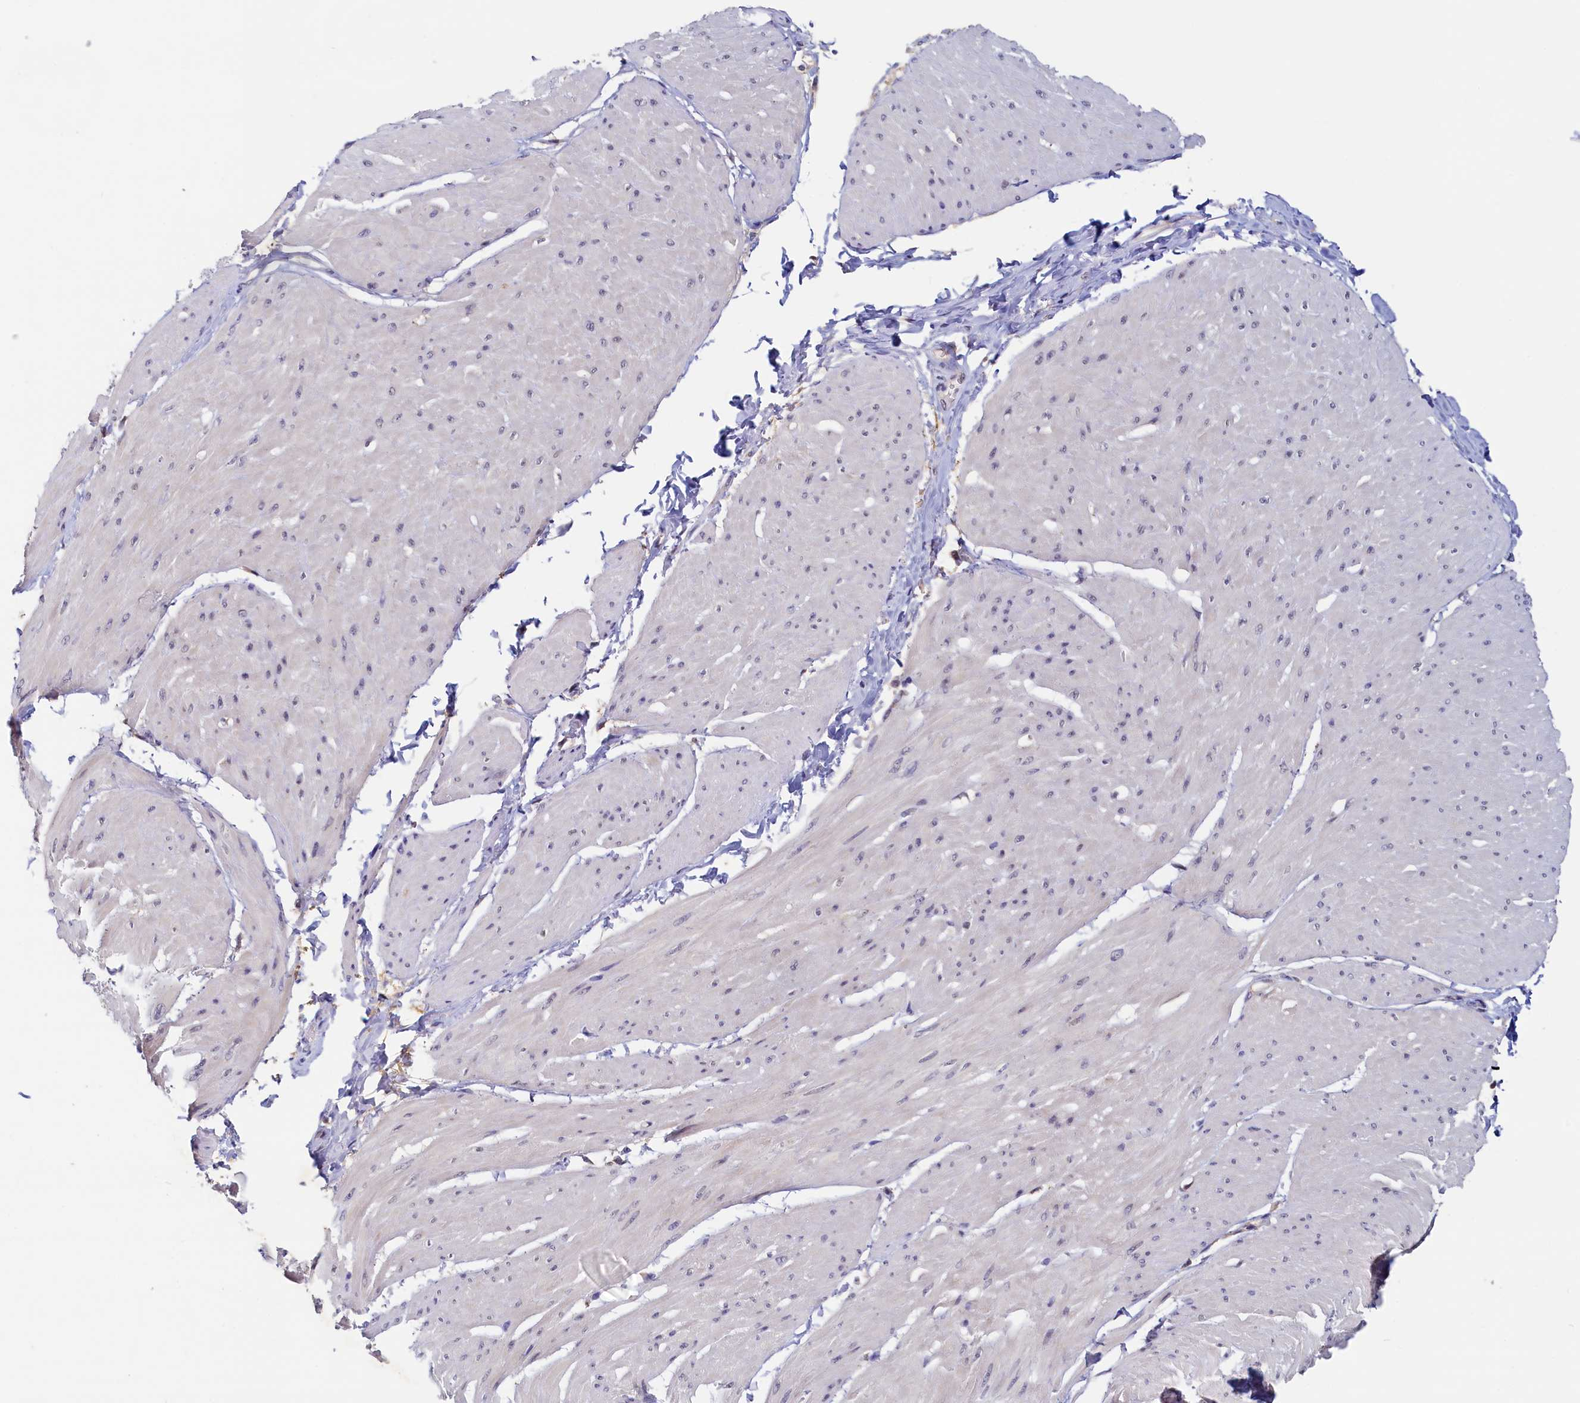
{"staining": {"intensity": "negative", "quantity": "none", "location": "none"}, "tissue": "smooth muscle", "cell_type": "Smooth muscle cells", "image_type": "normal", "snomed": [{"axis": "morphology", "description": "Urothelial carcinoma, High grade"}, {"axis": "topography", "description": "Urinary bladder"}], "caption": "Human smooth muscle stained for a protein using IHC displays no positivity in smooth muscle cells.", "gene": "PAAF1", "patient": {"sex": "male", "age": 46}}